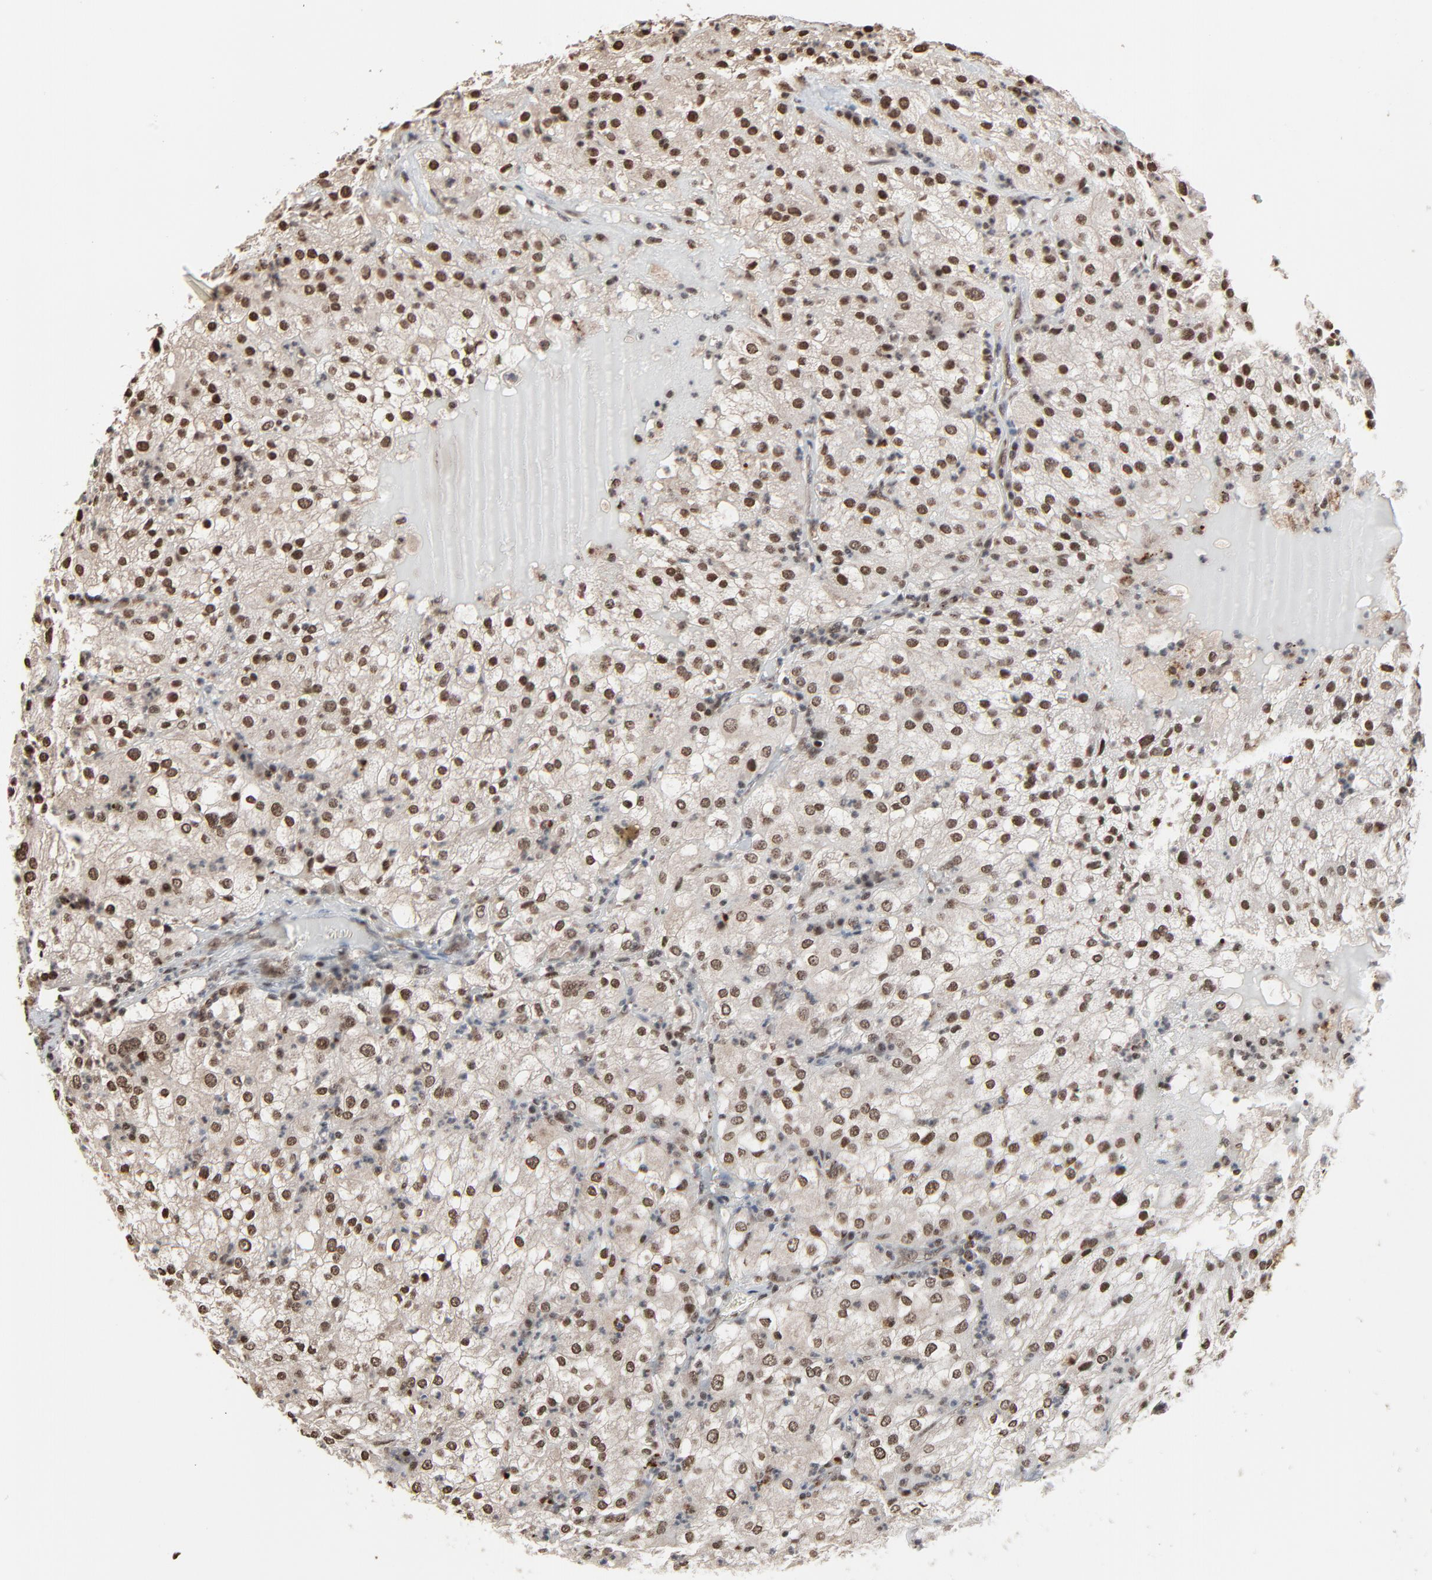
{"staining": {"intensity": "strong", "quantity": ">75%", "location": "nuclear"}, "tissue": "renal cancer", "cell_type": "Tumor cells", "image_type": "cancer", "snomed": [{"axis": "morphology", "description": "Adenocarcinoma, NOS"}, {"axis": "topography", "description": "Kidney"}], "caption": "Protein staining of renal cancer (adenocarcinoma) tissue demonstrates strong nuclear positivity in approximately >75% of tumor cells.", "gene": "MEIS2", "patient": {"sex": "male", "age": 59}}